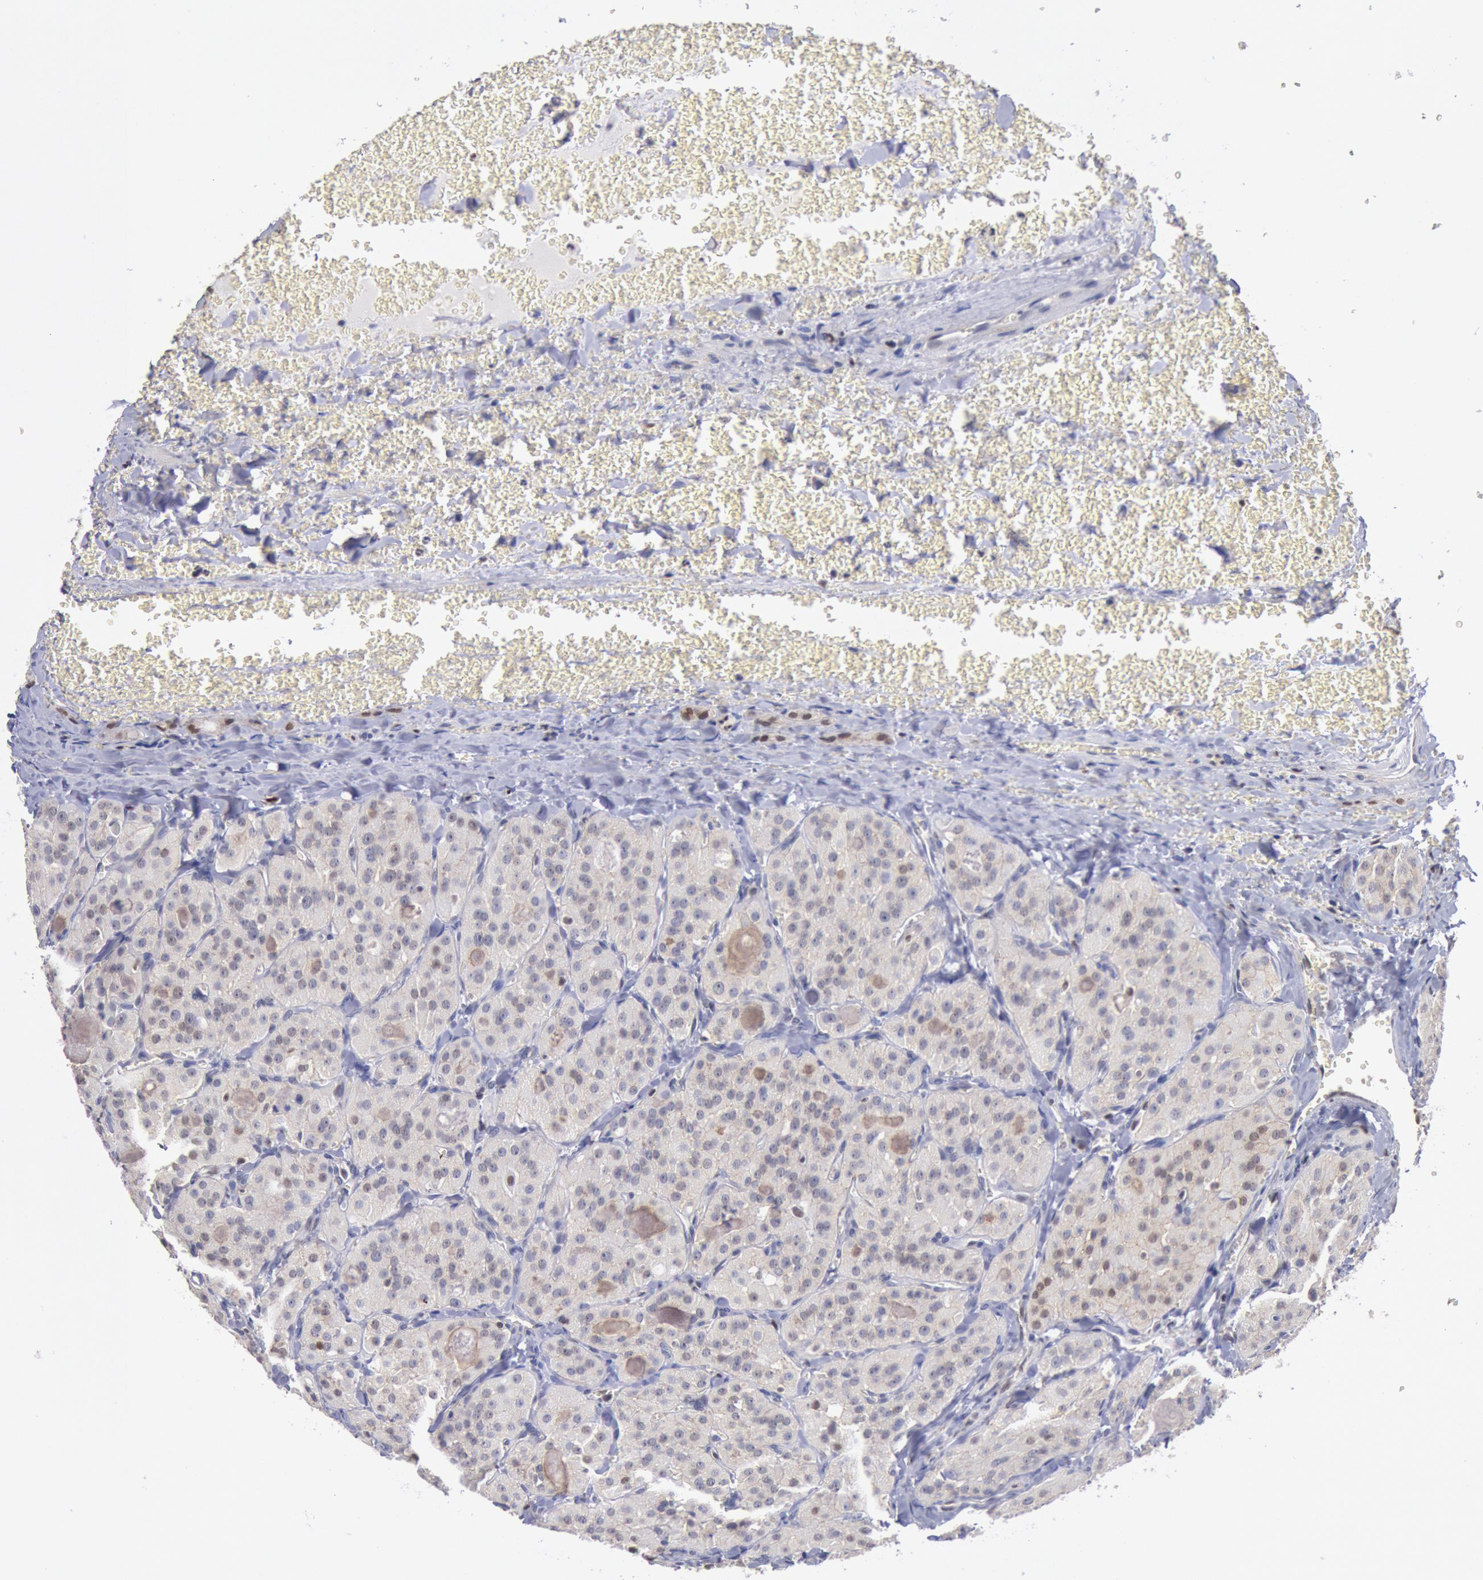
{"staining": {"intensity": "weak", "quantity": ">75%", "location": "cytoplasmic/membranous"}, "tissue": "thyroid cancer", "cell_type": "Tumor cells", "image_type": "cancer", "snomed": [{"axis": "morphology", "description": "Carcinoma, NOS"}, {"axis": "topography", "description": "Thyroid gland"}], "caption": "An IHC micrograph of neoplastic tissue is shown. Protein staining in brown shows weak cytoplasmic/membranous positivity in carcinoma (thyroid) within tumor cells.", "gene": "RPS6KA5", "patient": {"sex": "male", "age": 76}}